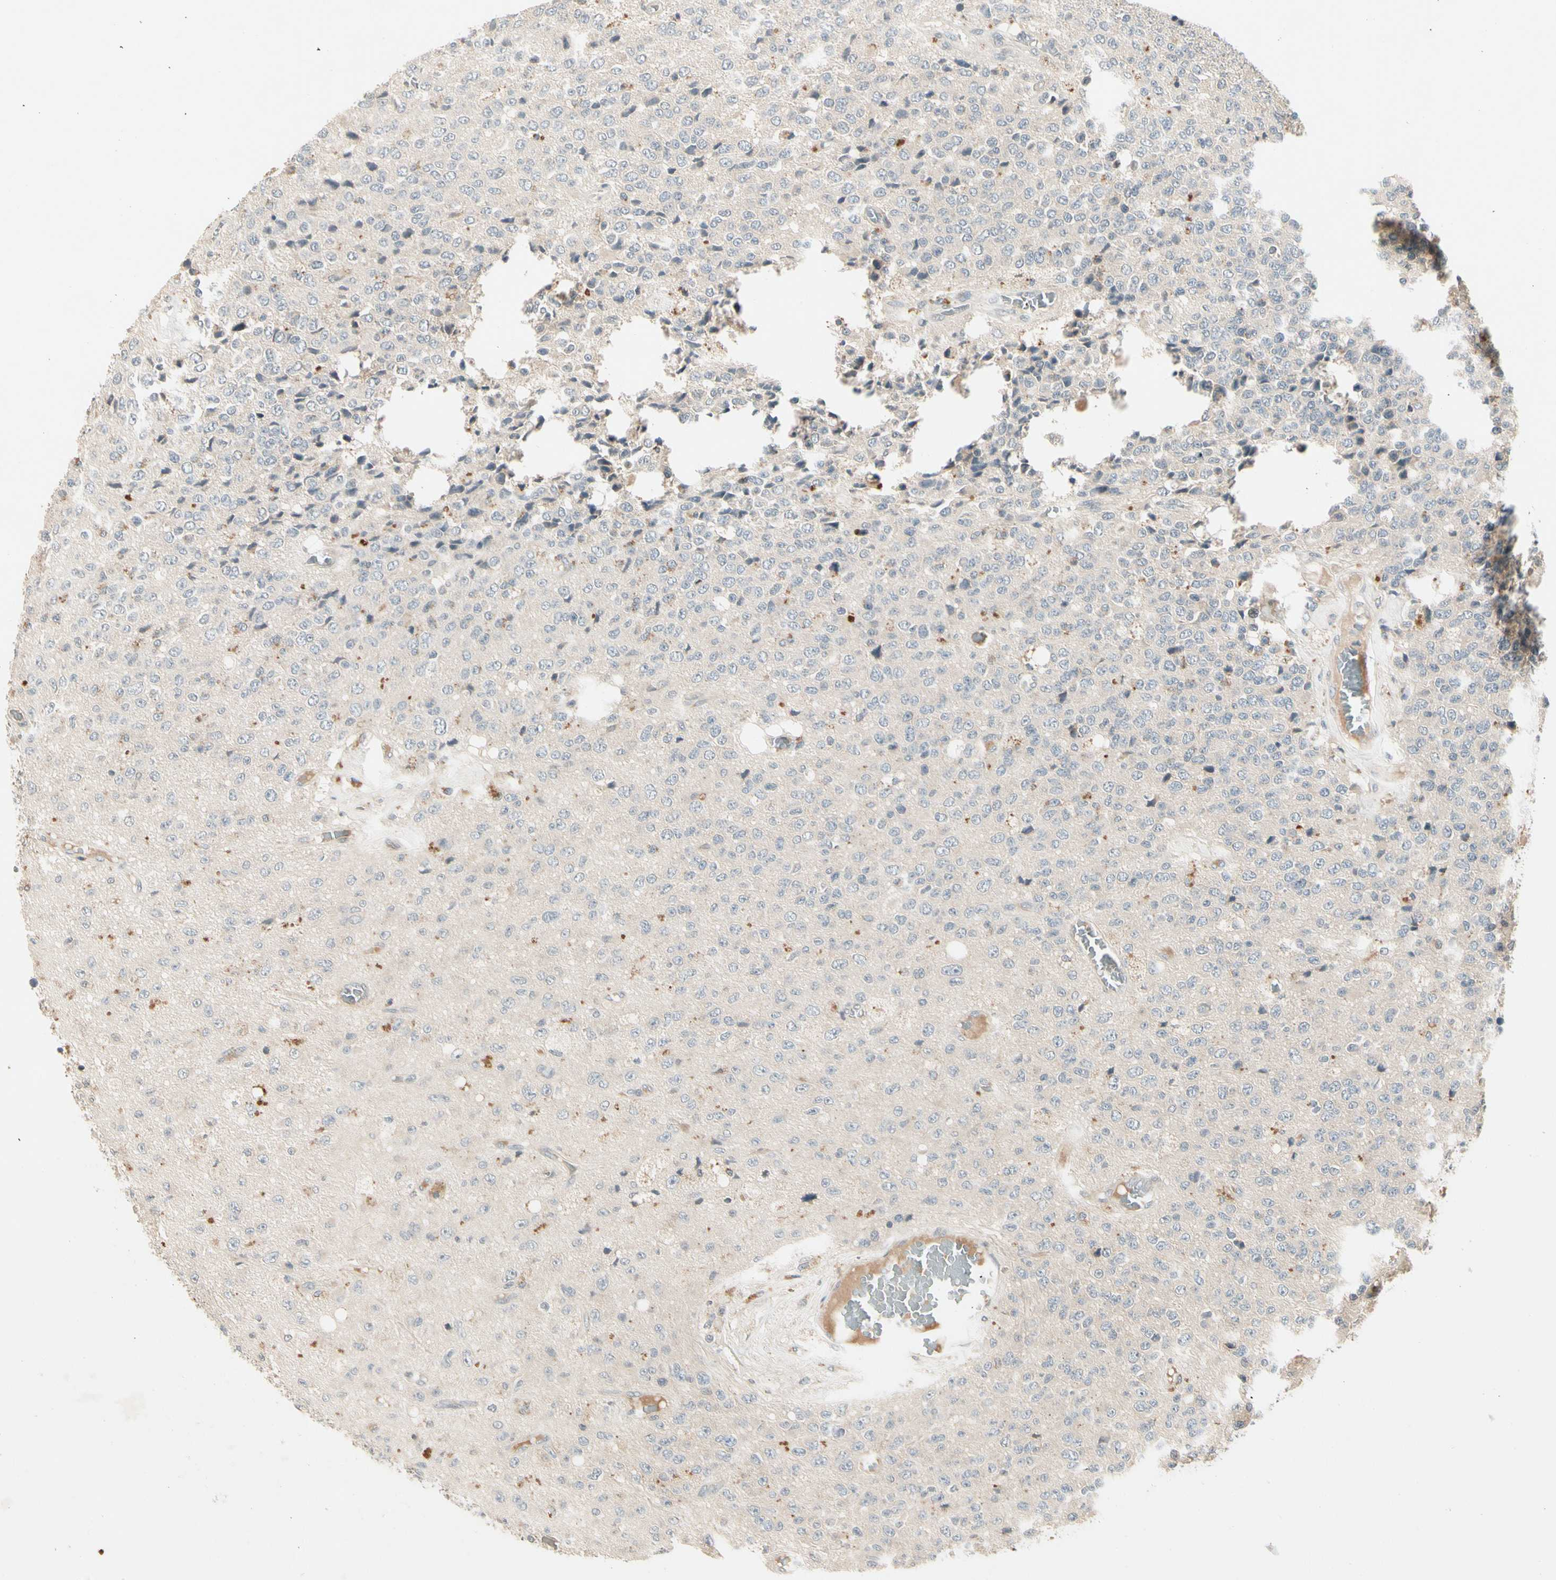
{"staining": {"intensity": "weak", "quantity": "<25%", "location": "cytoplasmic/membranous"}, "tissue": "glioma", "cell_type": "Tumor cells", "image_type": "cancer", "snomed": [{"axis": "morphology", "description": "Glioma, malignant, High grade"}, {"axis": "topography", "description": "pancreas cauda"}], "caption": "Immunohistochemistry (IHC) of human glioma demonstrates no positivity in tumor cells.", "gene": "CCL4", "patient": {"sex": "male", "age": 60}}